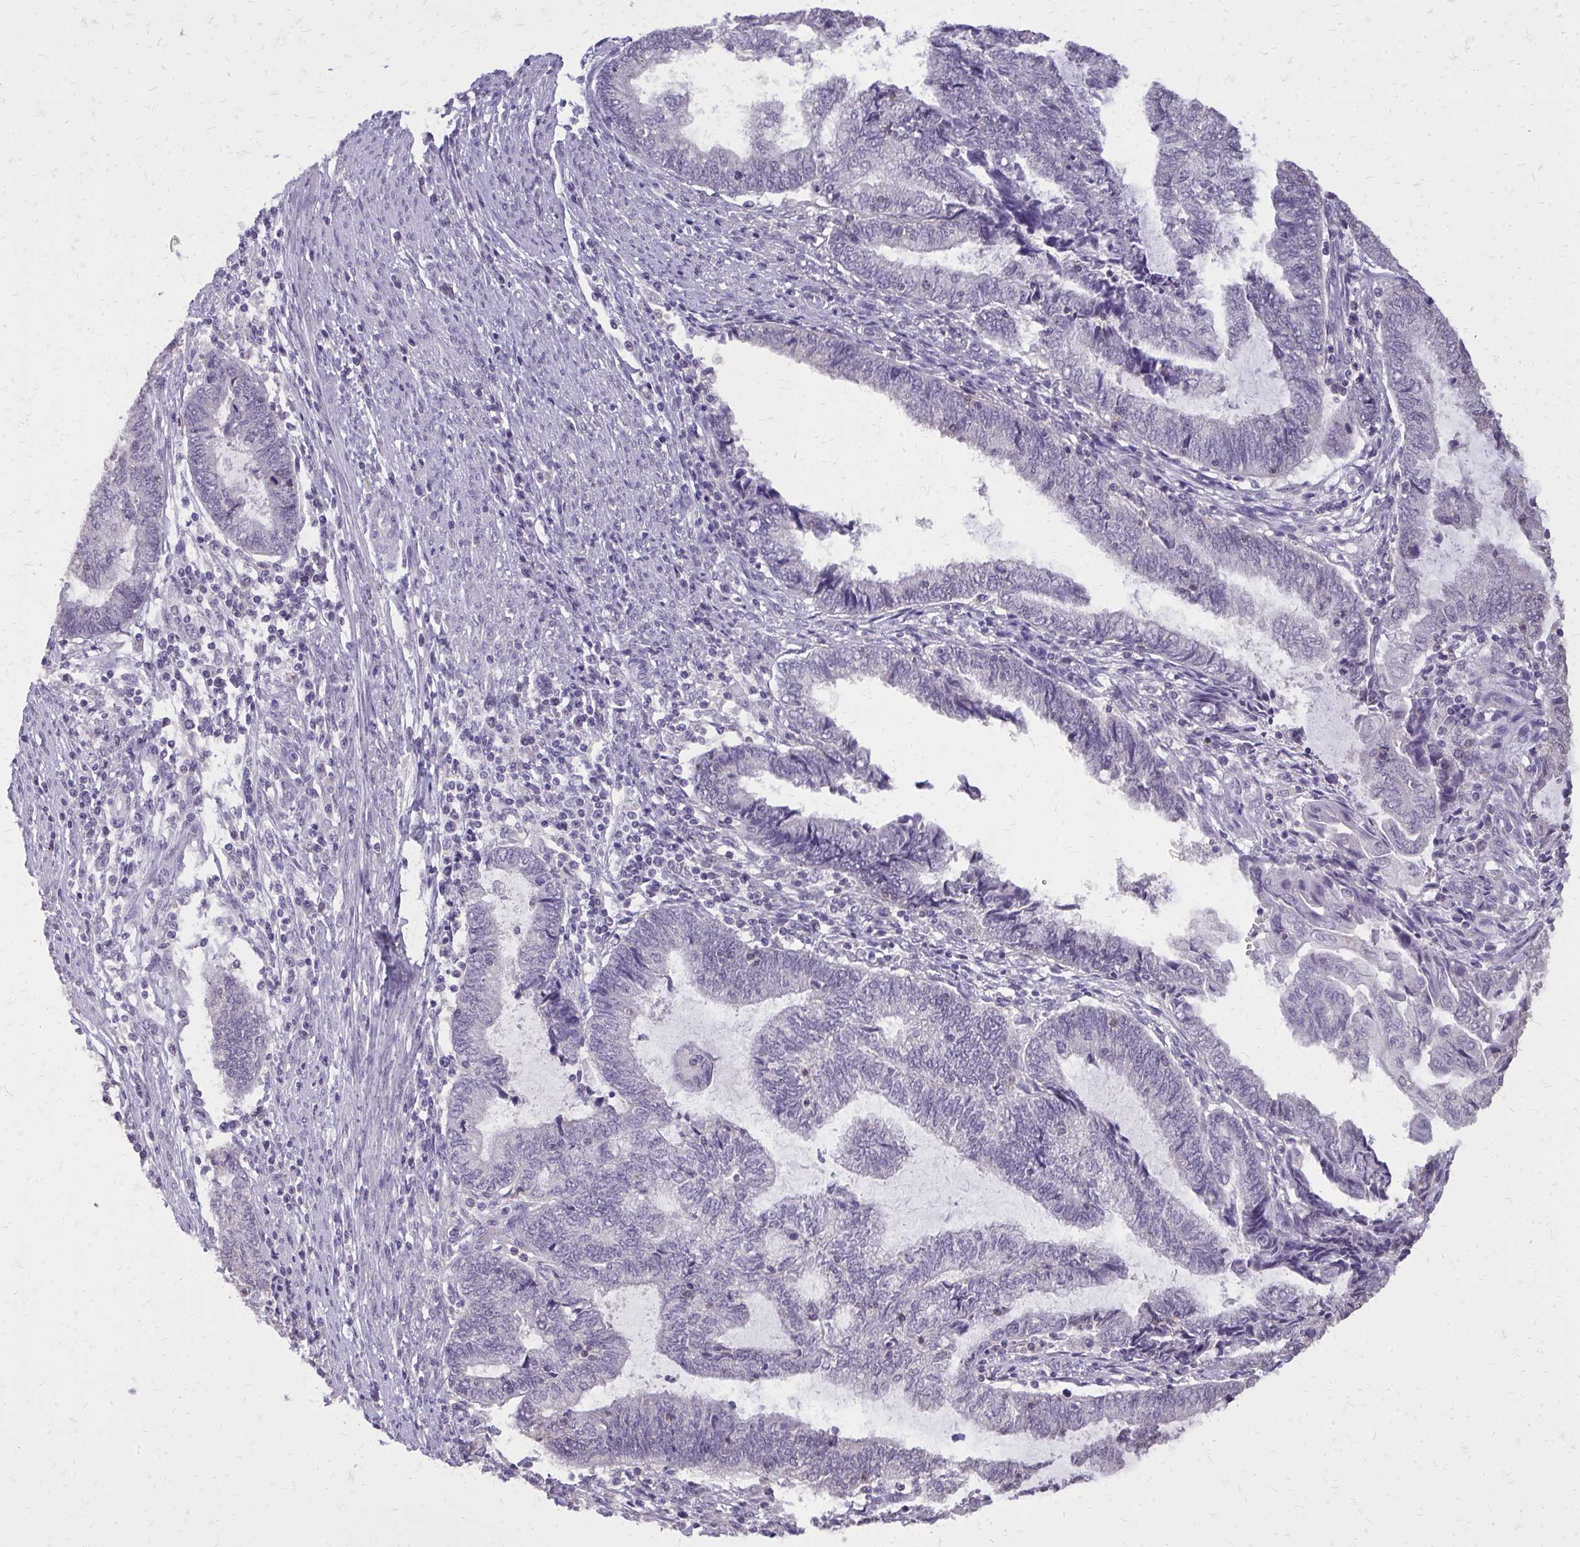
{"staining": {"intensity": "negative", "quantity": "none", "location": "none"}, "tissue": "endometrial cancer", "cell_type": "Tumor cells", "image_type": "cancer", "snomed": [{"axis": "morphology", "description": "Adenocarcinoma, NOS"}, {"axis": "topography", "description": "Uterus"}, {"axis": "topography", "description": "Endometrium"}], "caption": "Endometrial cancer stained for a protein using immunohistochemistry exhibits no positivity tumor cells.", "gene": "AKAP5", "patient": {"sex": "female", "age": 70}}